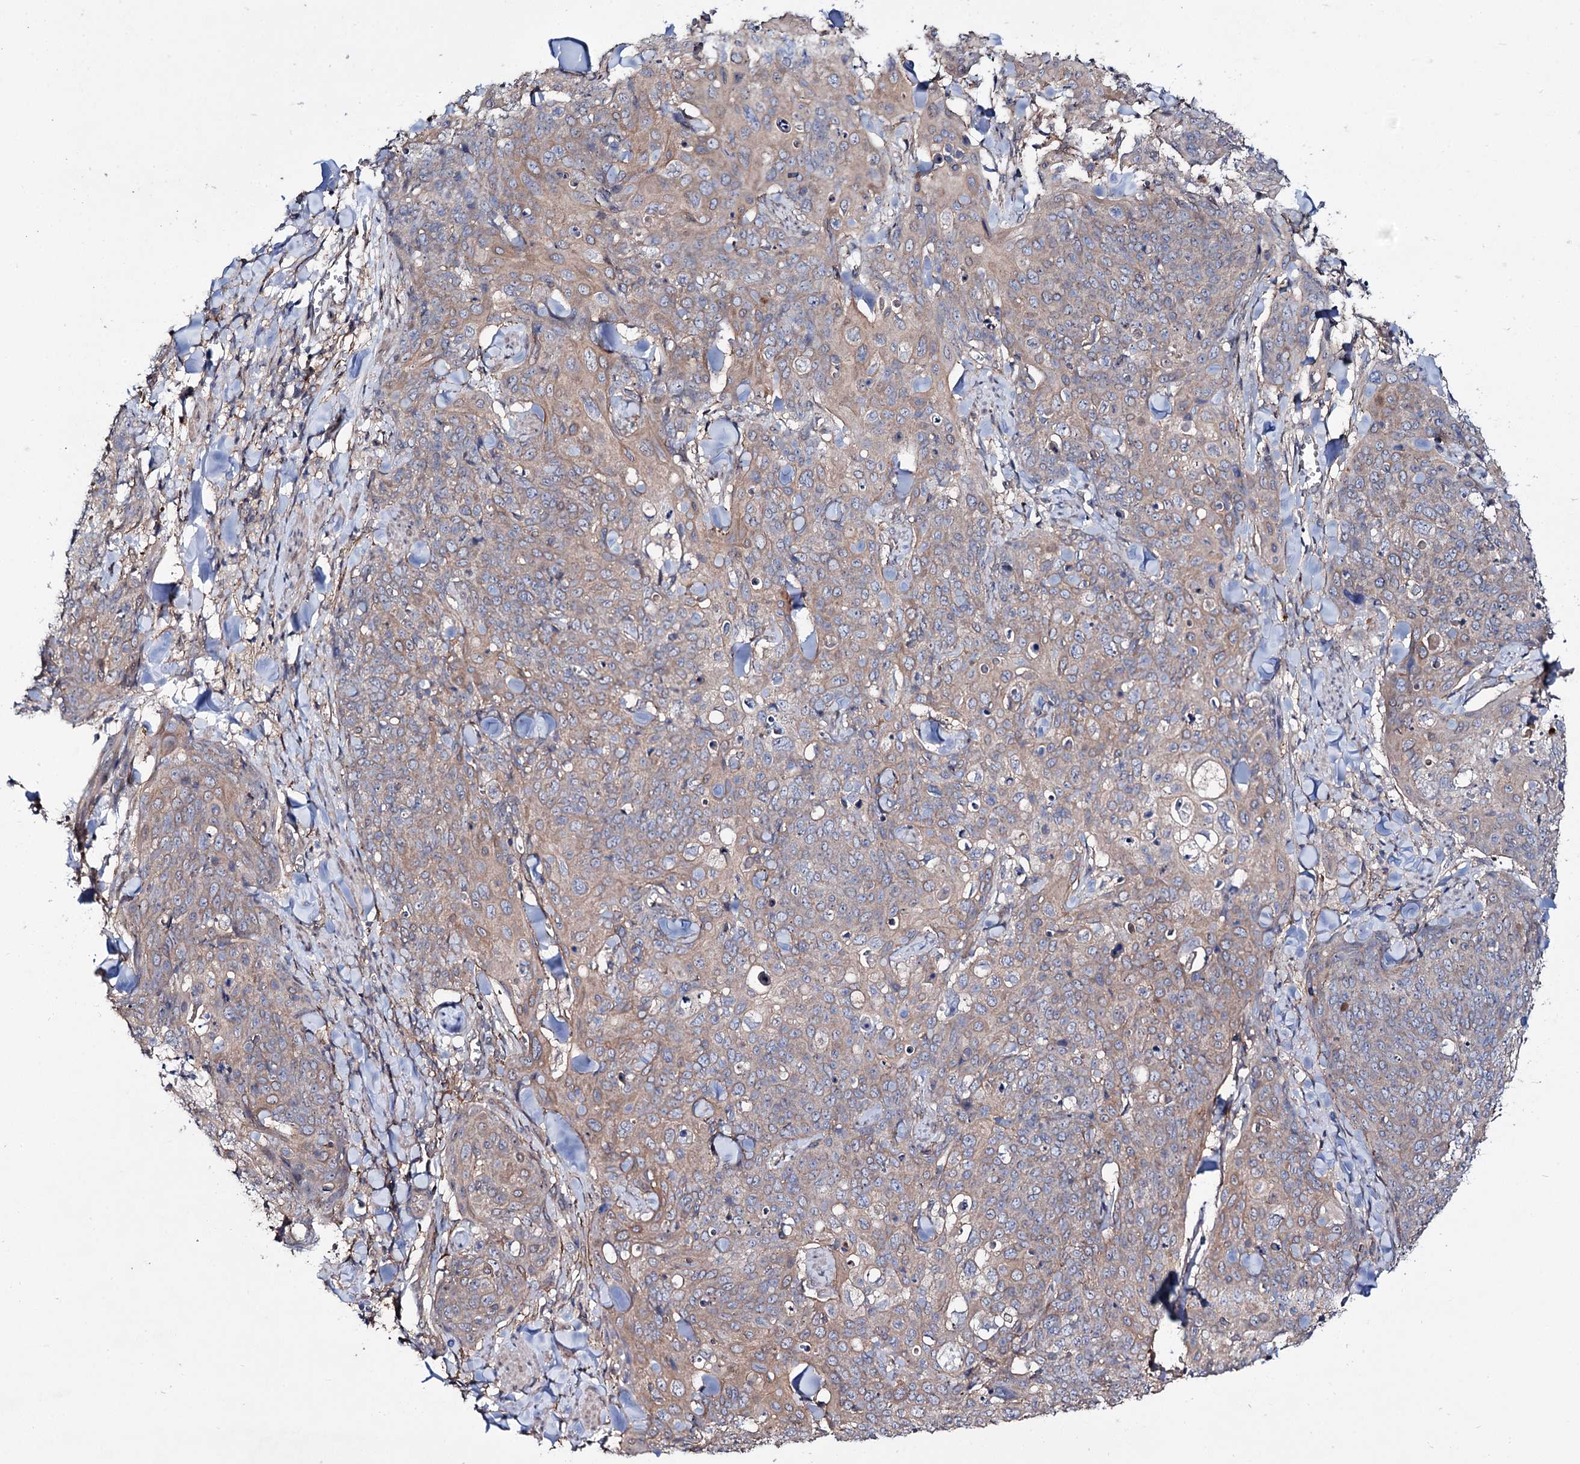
{"staining": {"intensity": "weak", "quantity": ">75%", "location": "cytoplasmic/membranous"}, "tissue": "skin cancer", "cell_type": "Tumor cells", "image_type": "cancer", "snomed": [{"axis": "morphology", "description": "Squamous cell carcinoma, NOS"}, {"axis": "topography", "description": "Skin"}, {"axis": "topography", "description": "Vulva"}], "caption": "Brown immunohistochemical staining in skin squamous cell carcinoma displays weak cytoplasmic/membranous positivity in approximately >75% of tumor cells. (Stains: DAB in brown, nuclei in blue, Microscopy: brightfield microscopy at high magnification).", "gene": "SEC24A", "patient": {"sex": "female", "age": 85}}